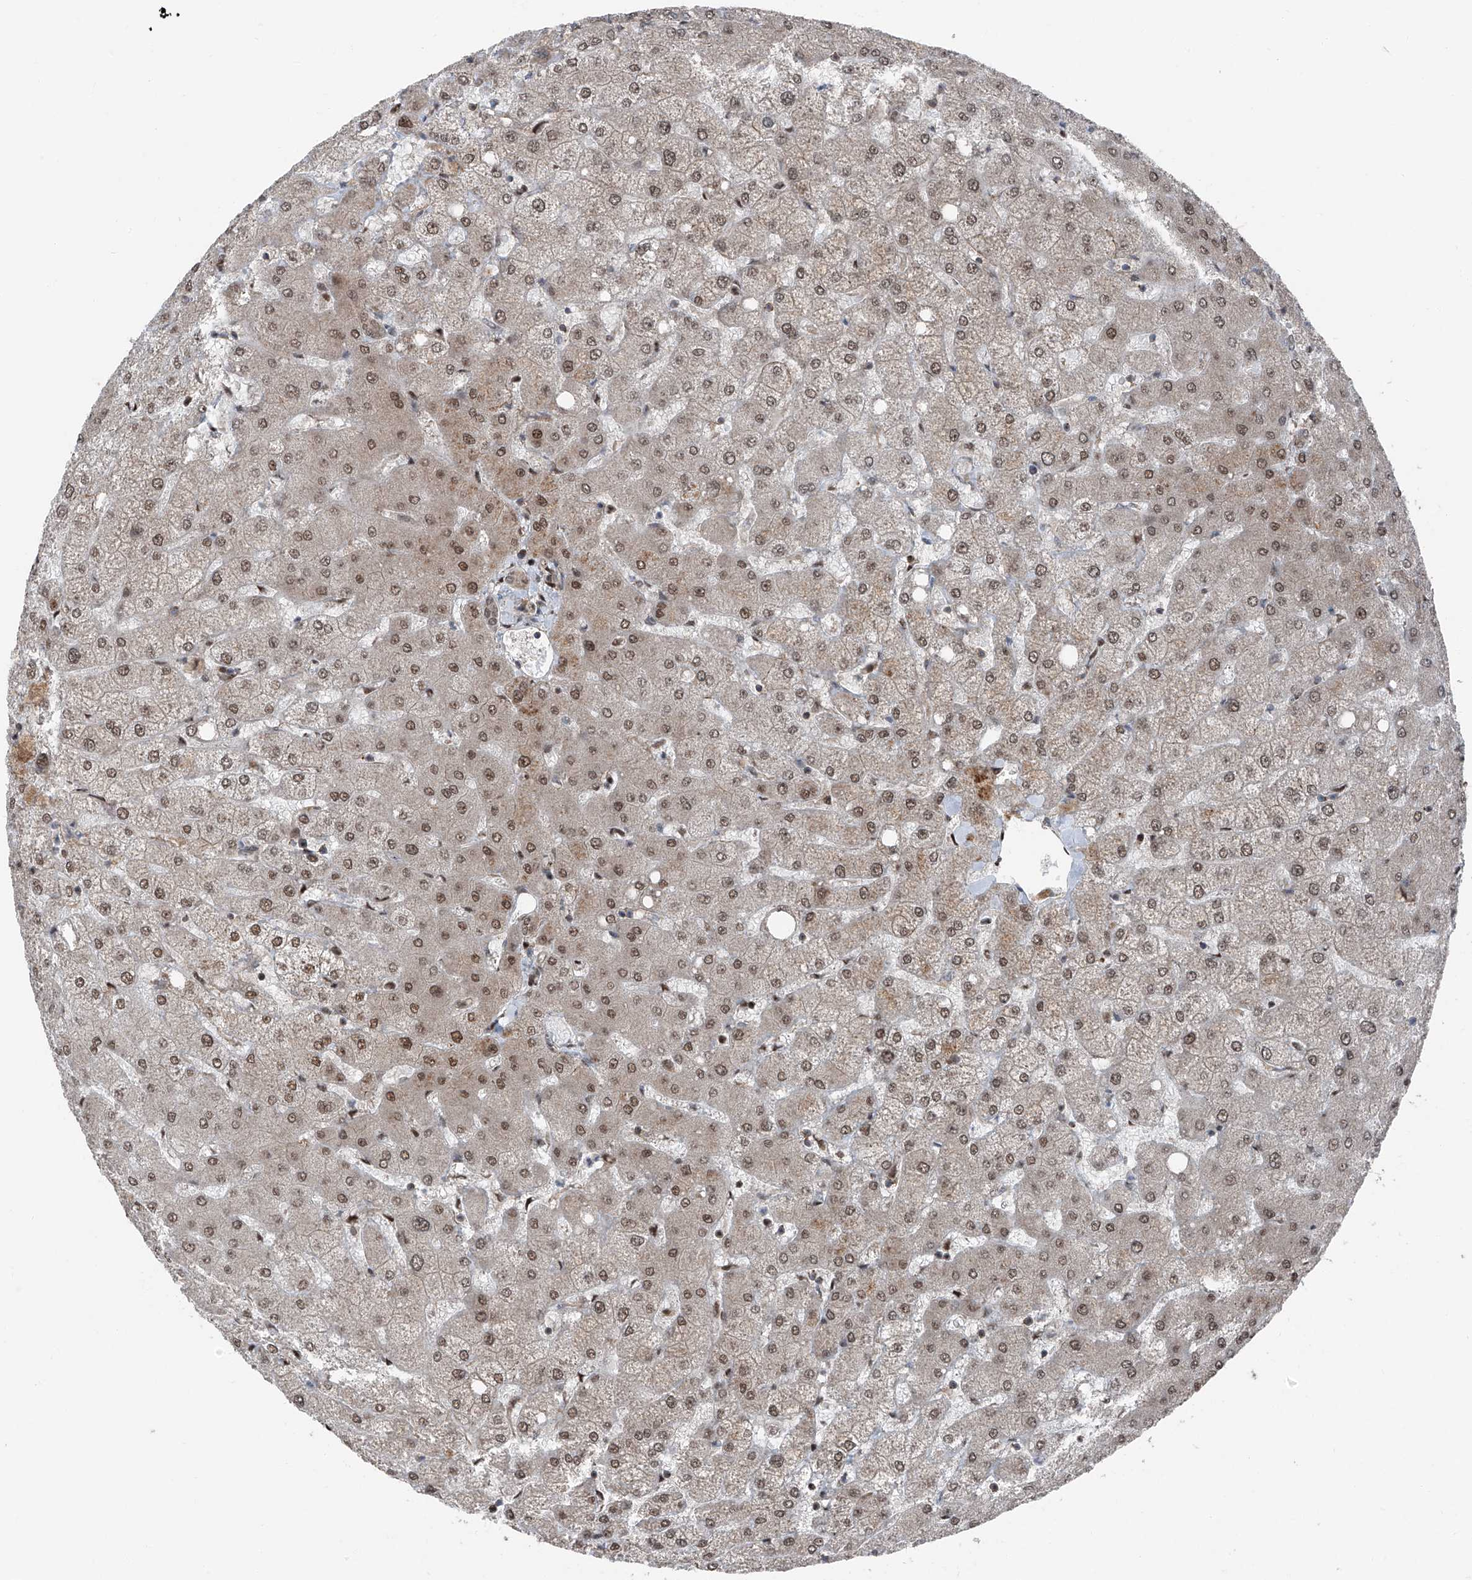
{"staining": {"intensity": "weak", "quantity": ">75%", "location": "cytoplasmic/membranous,nuclear"}, "tissue": "liver", "cell_type": "Cholangiocytes", "image_type": "normal", "snomed": [{"axis": "morphology", "description": "Normal tissue, NOS"}, {"axis": "topography", "description": "Liver"}], "caption": "Unremarkable liver reveals weak cytoplasmic/membranous,nuclear positivity in approximately >75% of cholangiocytes (Stains: DAB in brown, nuclei in blue, Microscopy: brightfield microscopy at high magnification)..", "gene": "FKBP5", "patient": {"sex": "female", "age": 54}}